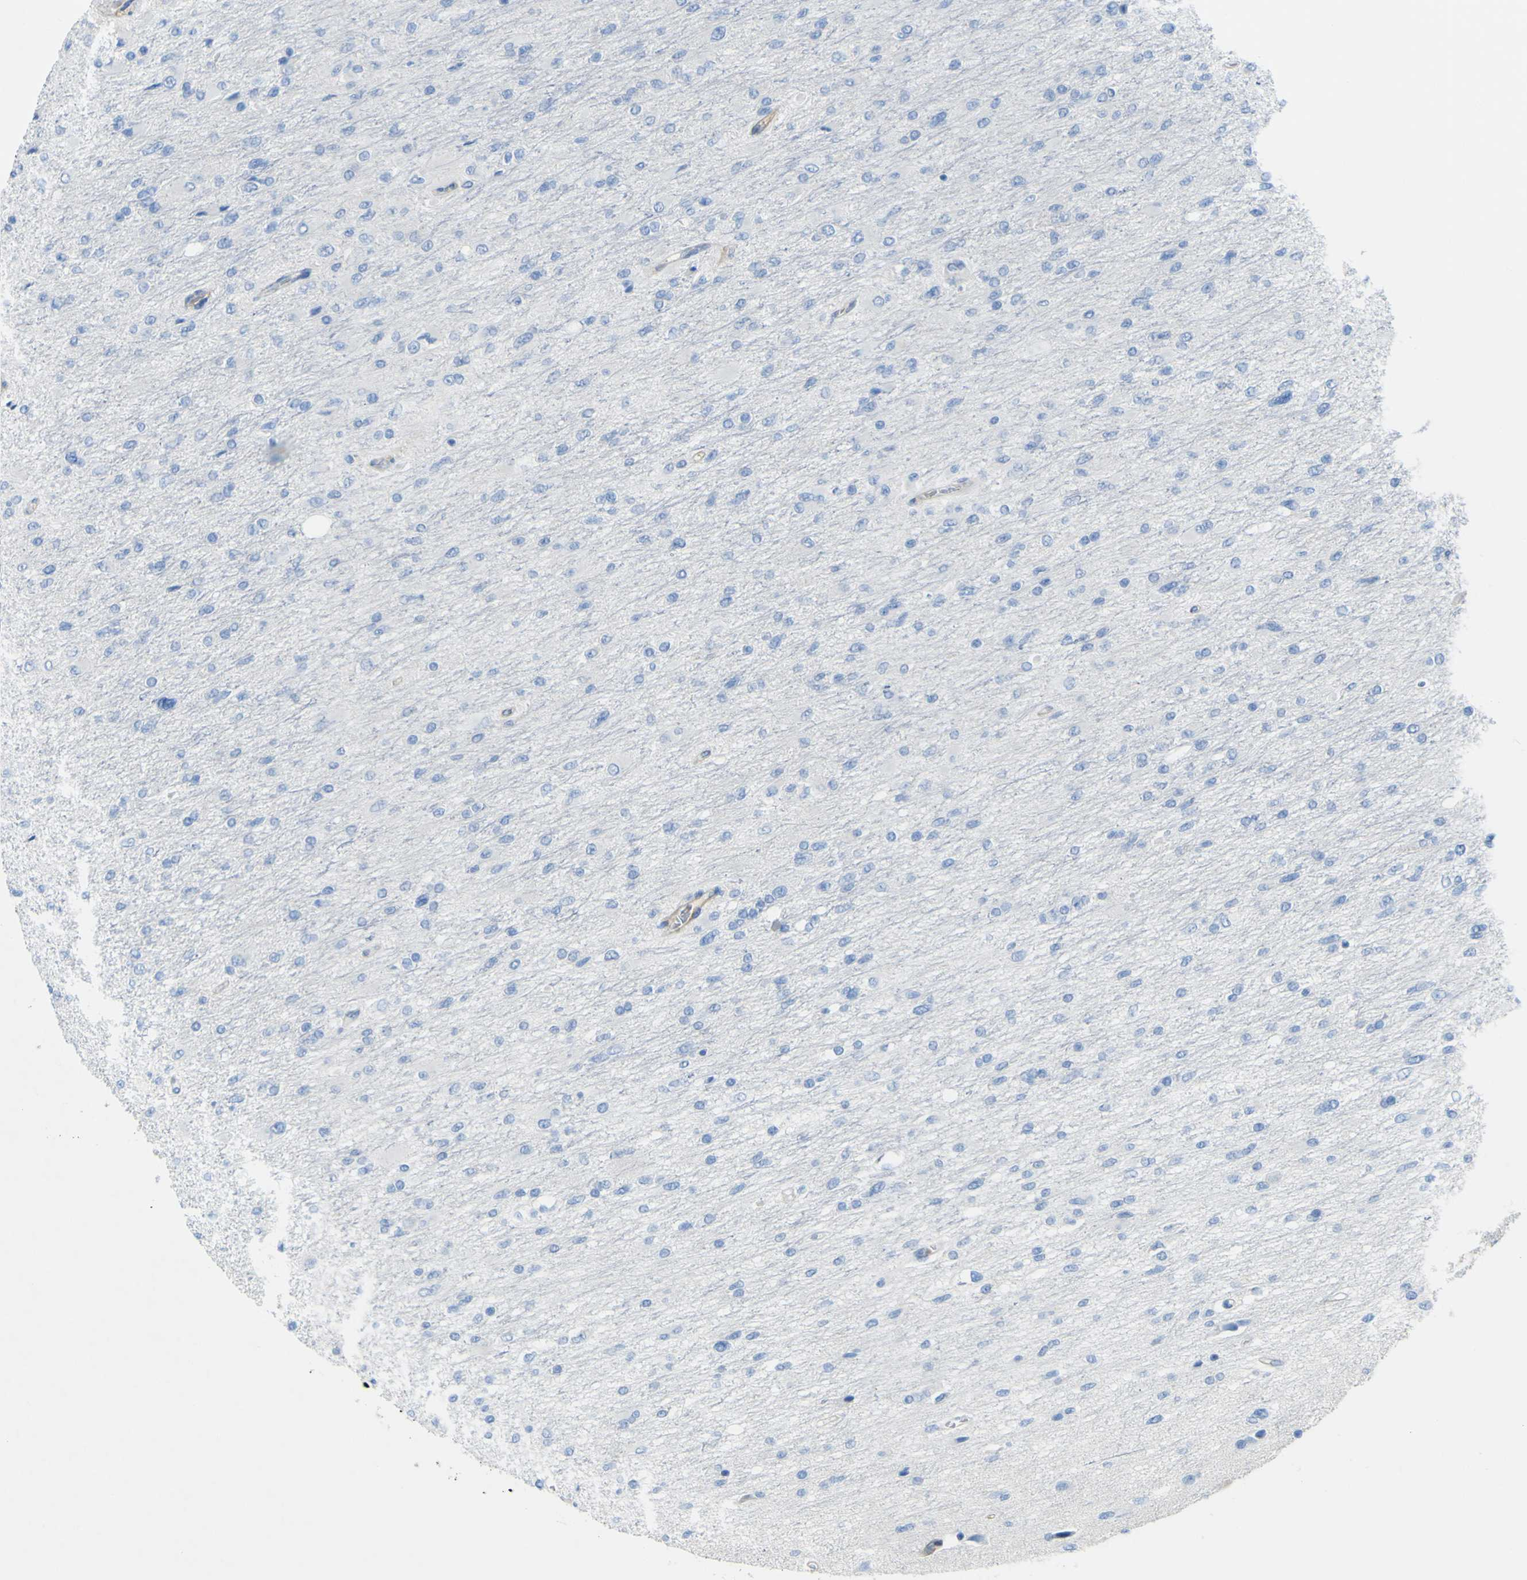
{"staining": {"intensity": "negative", "quantity": "none", "location": "none"}, "tissue": "glioma", "cell_type": "Tumor cells", "image_type": "cancer", "snomed": [{"axis": "morphology", "description": "Glioma, malignant, High grade"}, {"axis": "topography", "description": "Cerebral cortex"}], "caption": "Immunohistochemical staining of human glioma shows no significant staining in tumor cells.", "gene": "CD93", "patient": {"sex": "female", "age": 36}}